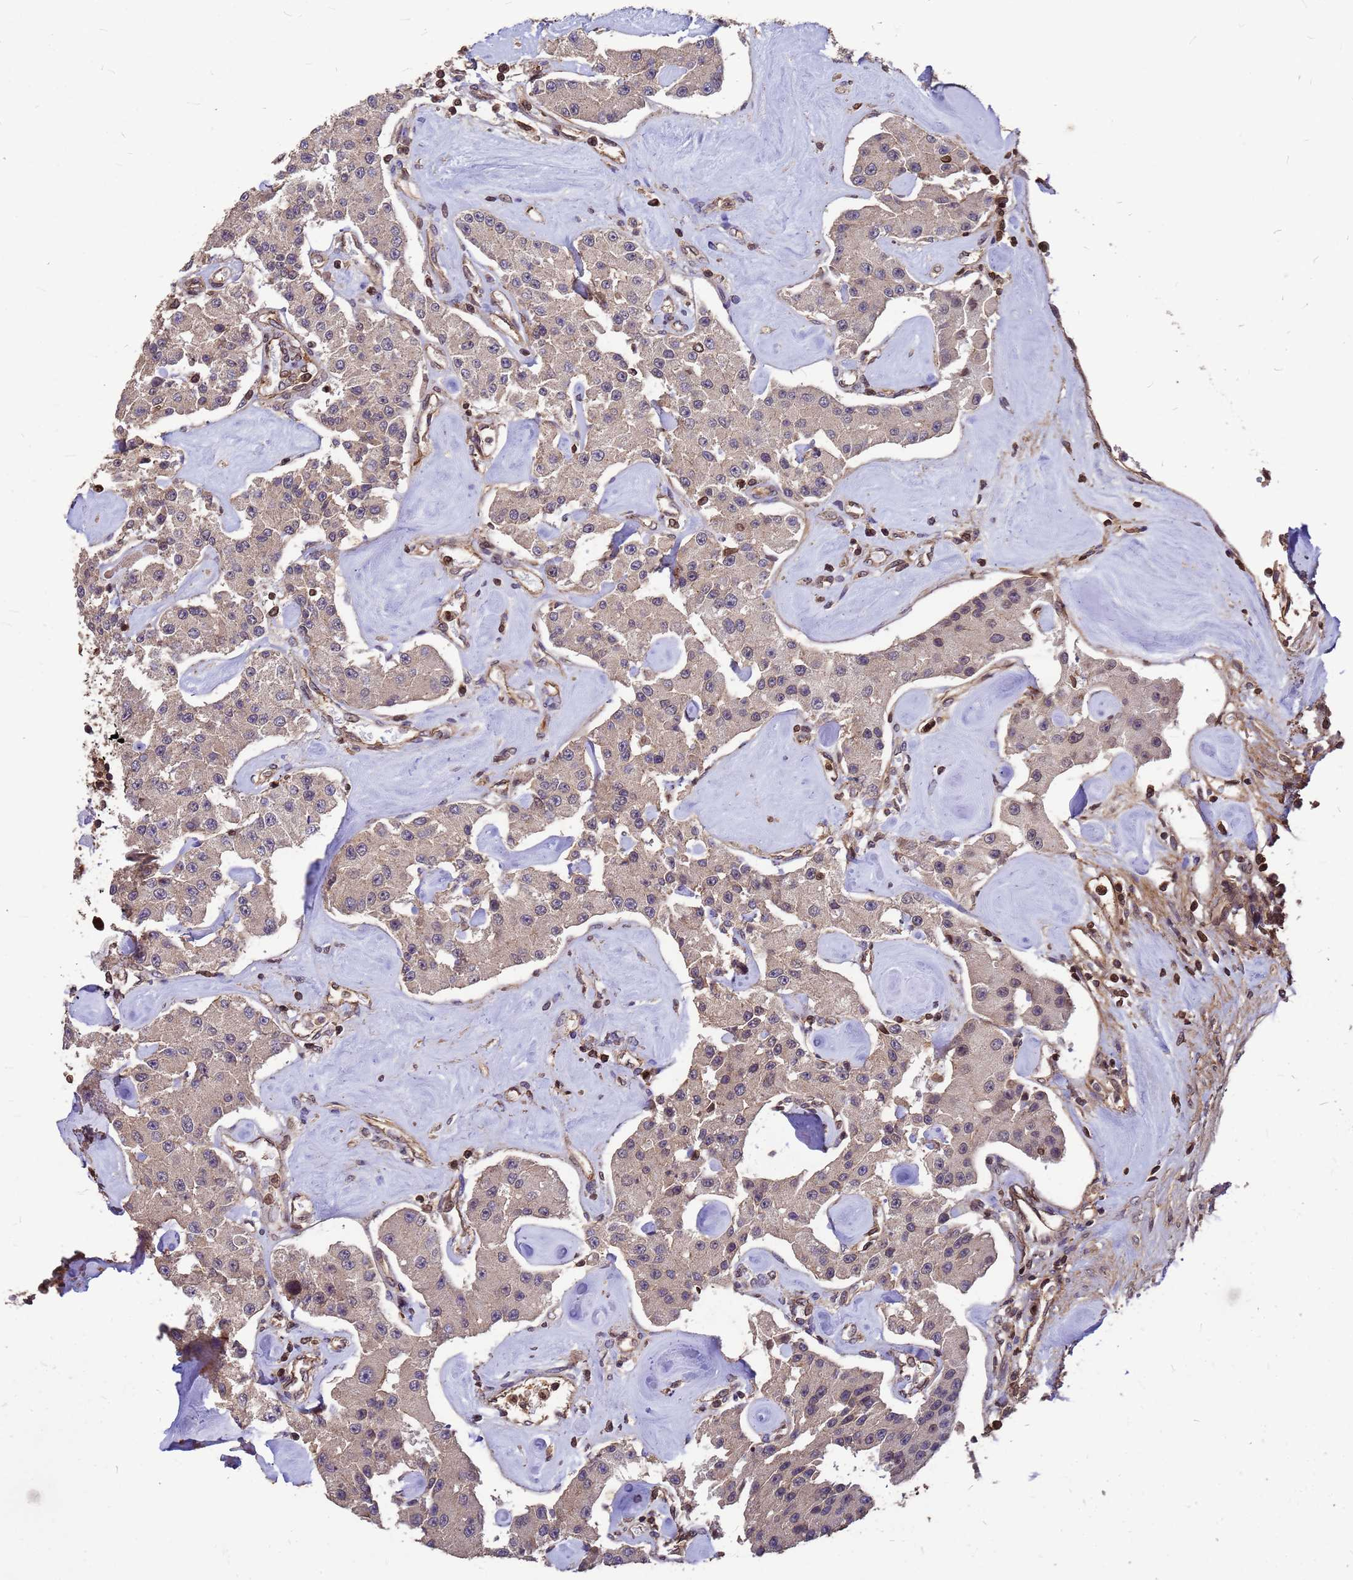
{"staining": {"intensity": "weak", "quantity": ">75%", "location": "cytoplasmic/membranous"}, "tissue": "carcinoid", "cell_type": "Tumor cells", "image_type": "cancer", "snomed": [{"axis": "morphology", "description": "Carcinoid, malignant, NOS"}, {"axis": "topography", "description": "Pancreas"}], "caption": "A low amount of weak cytoplasmic/membranous positivity is appreciated in about >75% of tumor cells in carcinoid (malignant) tissue. The protein of interest is stained brown, and the nuclei are stained in blue (DAB IHC with brightfield microscopy, high magnification).", "gene": "C1orf35", "patient": {"sex": "male", "age": 41}}